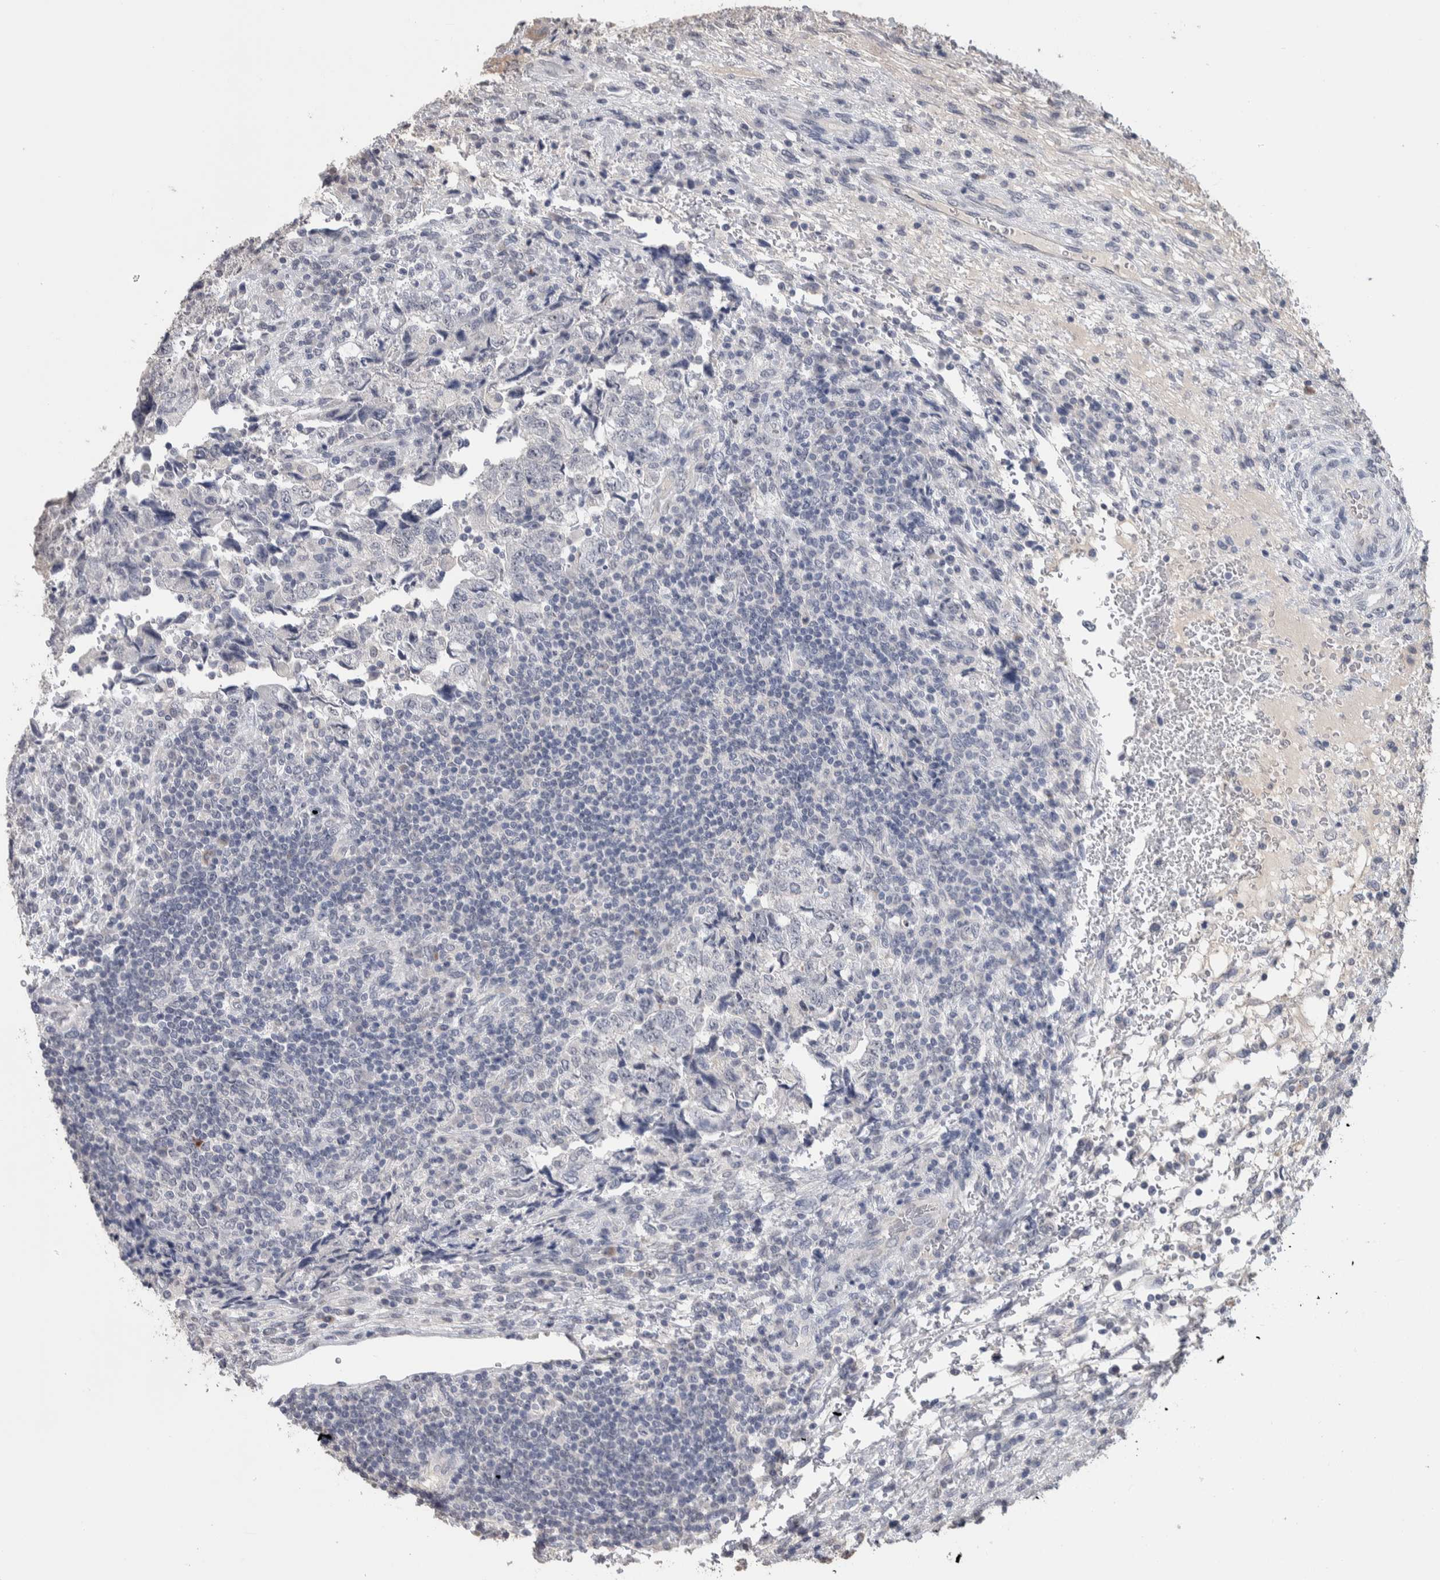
{"staining": {"intensity": "negative", "quantity": "none", "location": "none"}, "tissue": "testis cancer", "cell_type": "Tumor cells", "image_type": "cancer", "snomed": [{"axis": "morphology", "description": "Normal tissue, NOS"}, {"axis": "morphology", "description": "Carcinoma, Embryonal, NOS"}, {"axis": "topography", "description": "Testis"}], "caption": "Photomicrograph shows no significant protein positivity in tumor cells of testis embryonal carcinoma.", "gene": "TMEM102", "patient": {"sex": "male", "age": 36}}